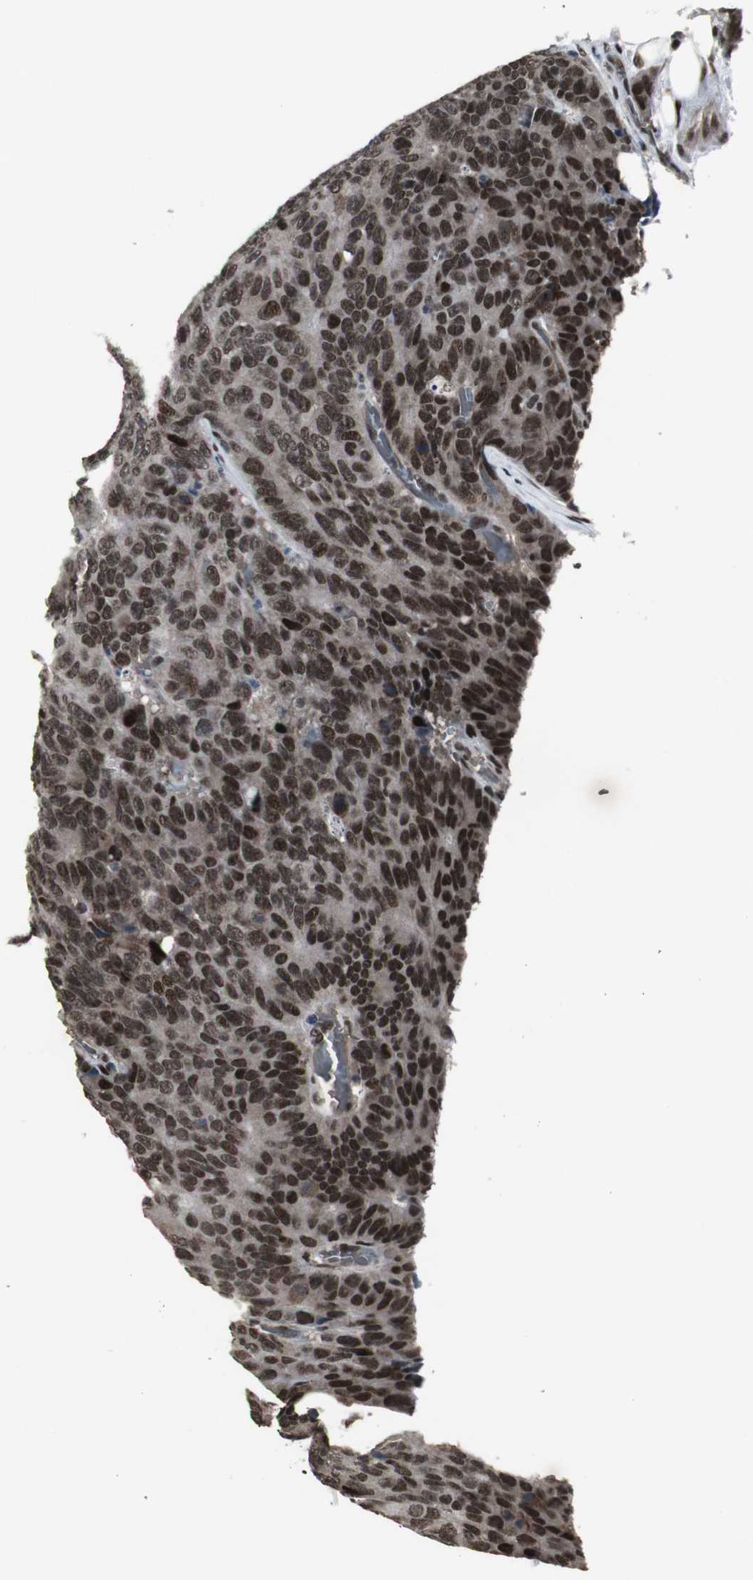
{"staining": {"intensity": "strong", "quantity": ">75%", "location": "nuclear"}, "tissue": "colorectal cancer", "cell_type": "Tumor cells", "image_type": "cancer", "snomed": [{"axis": "morphology", "description": "Adenocarcinoma, NOS"}, {"axis": "topography", "description": "Colon"}], "caption": "Immunohistochemical staining of human colorectal cancer exhibits strong nuclear protein positivity in approximately >75% of tumor cells. (Stains: DAB (3,3'-diaminobenzidine) in brown, nuclei in blue, Microscopy: brightfield microscopy at high magnification).", "gene": "TAF5", "patient": {"sex": "female", "age": 86}}